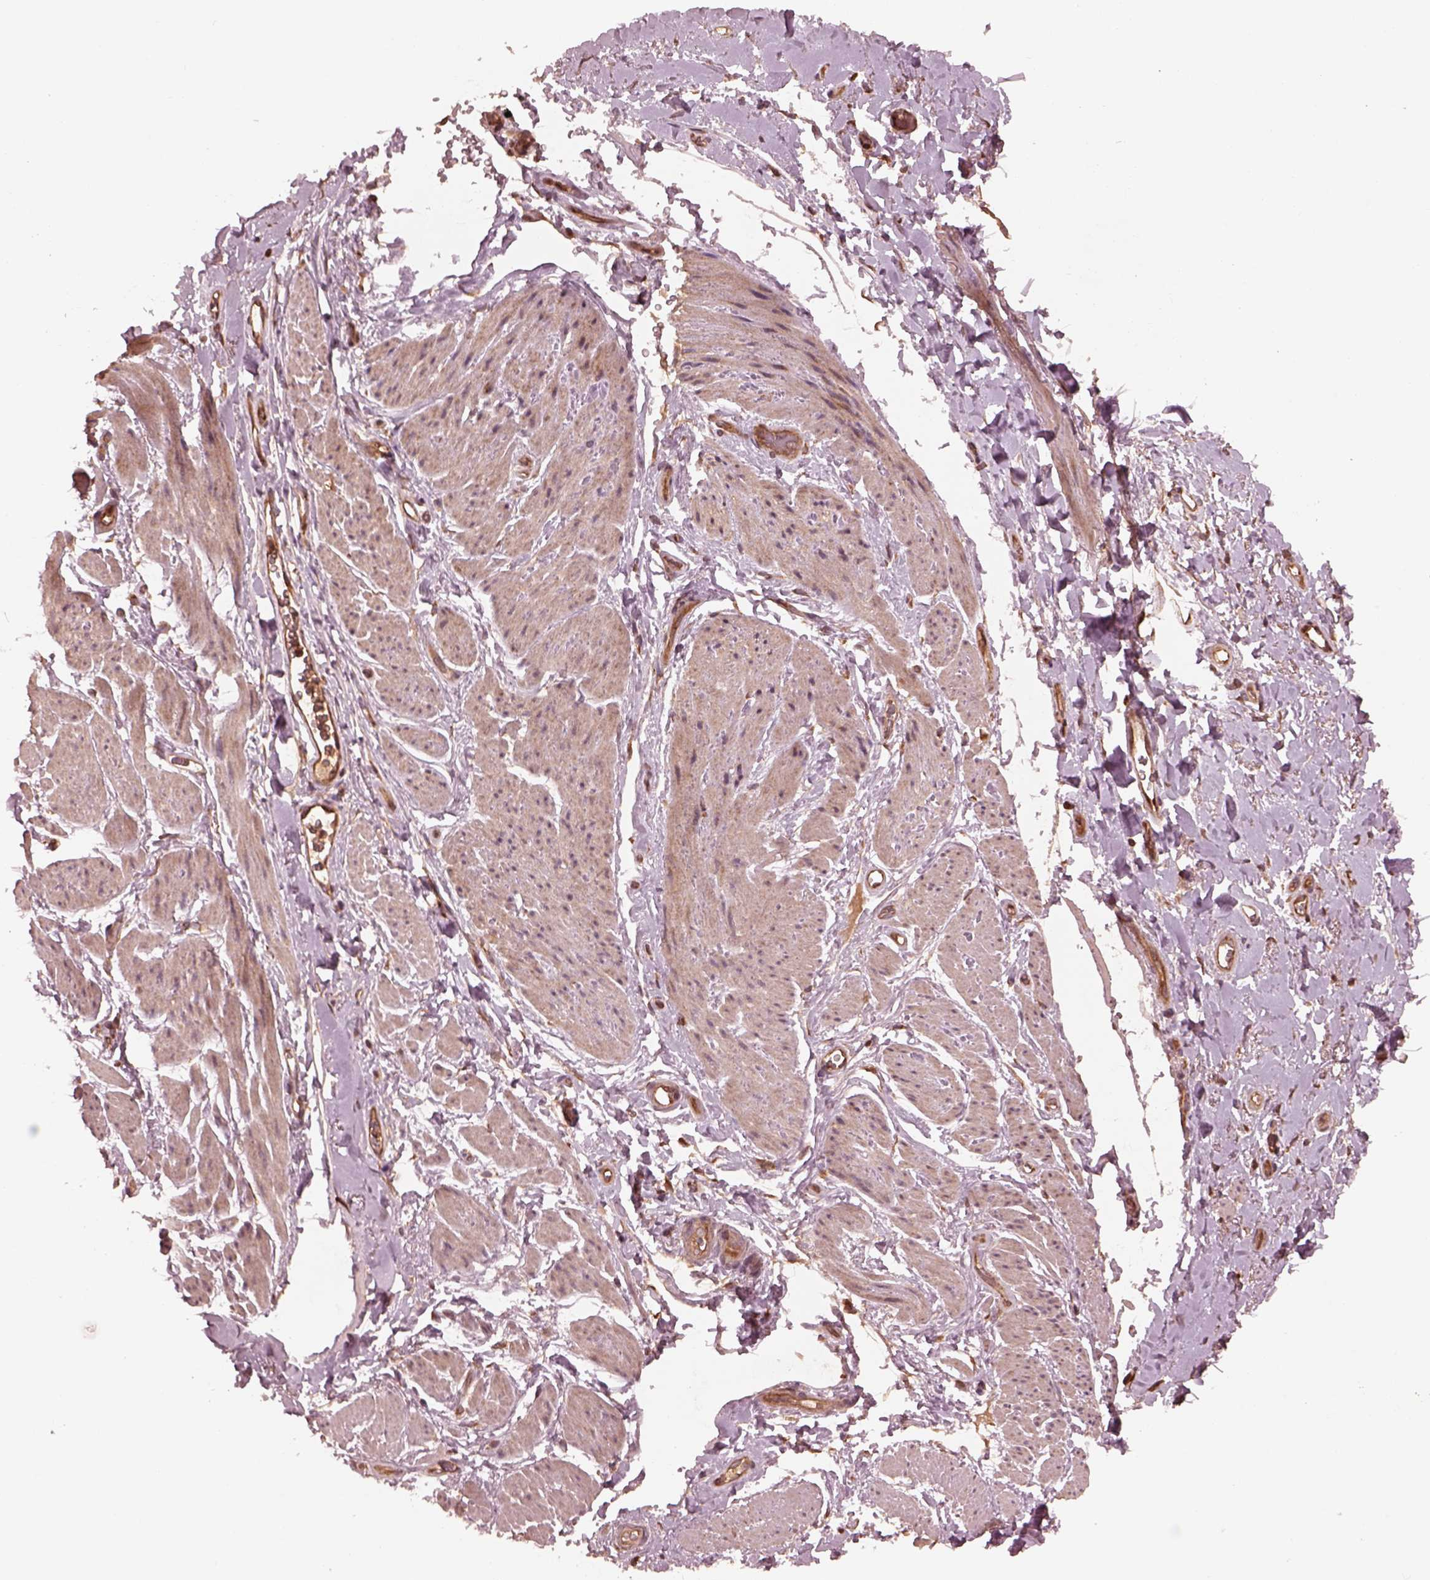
{"staining": {"intensity": "moderate", "quantity": "<25%", "location": "cytoplasmic/membranous"}, "tissue": "adipose tissue", "cell_type": "Adipocytes", "image_type": "normal", "snomed": [{"axis": "morphology", "description": "Normal tissue, NOS"}, {"axis": "topography", "description": "Anal"}, {"axis": "topography", "description": "Peripheral nerve tissue"}], "caption": "This photomicrograph demonstrates benign adipose tissue stained with IHC to label a protein in brown. The cytoplasmic/membranous of adipocytes show moderate positivity for the protein. Nuclei are counter-stained blue.", "gene": "PIK3R2", "patient": {"sex": "male", "age": 53}}